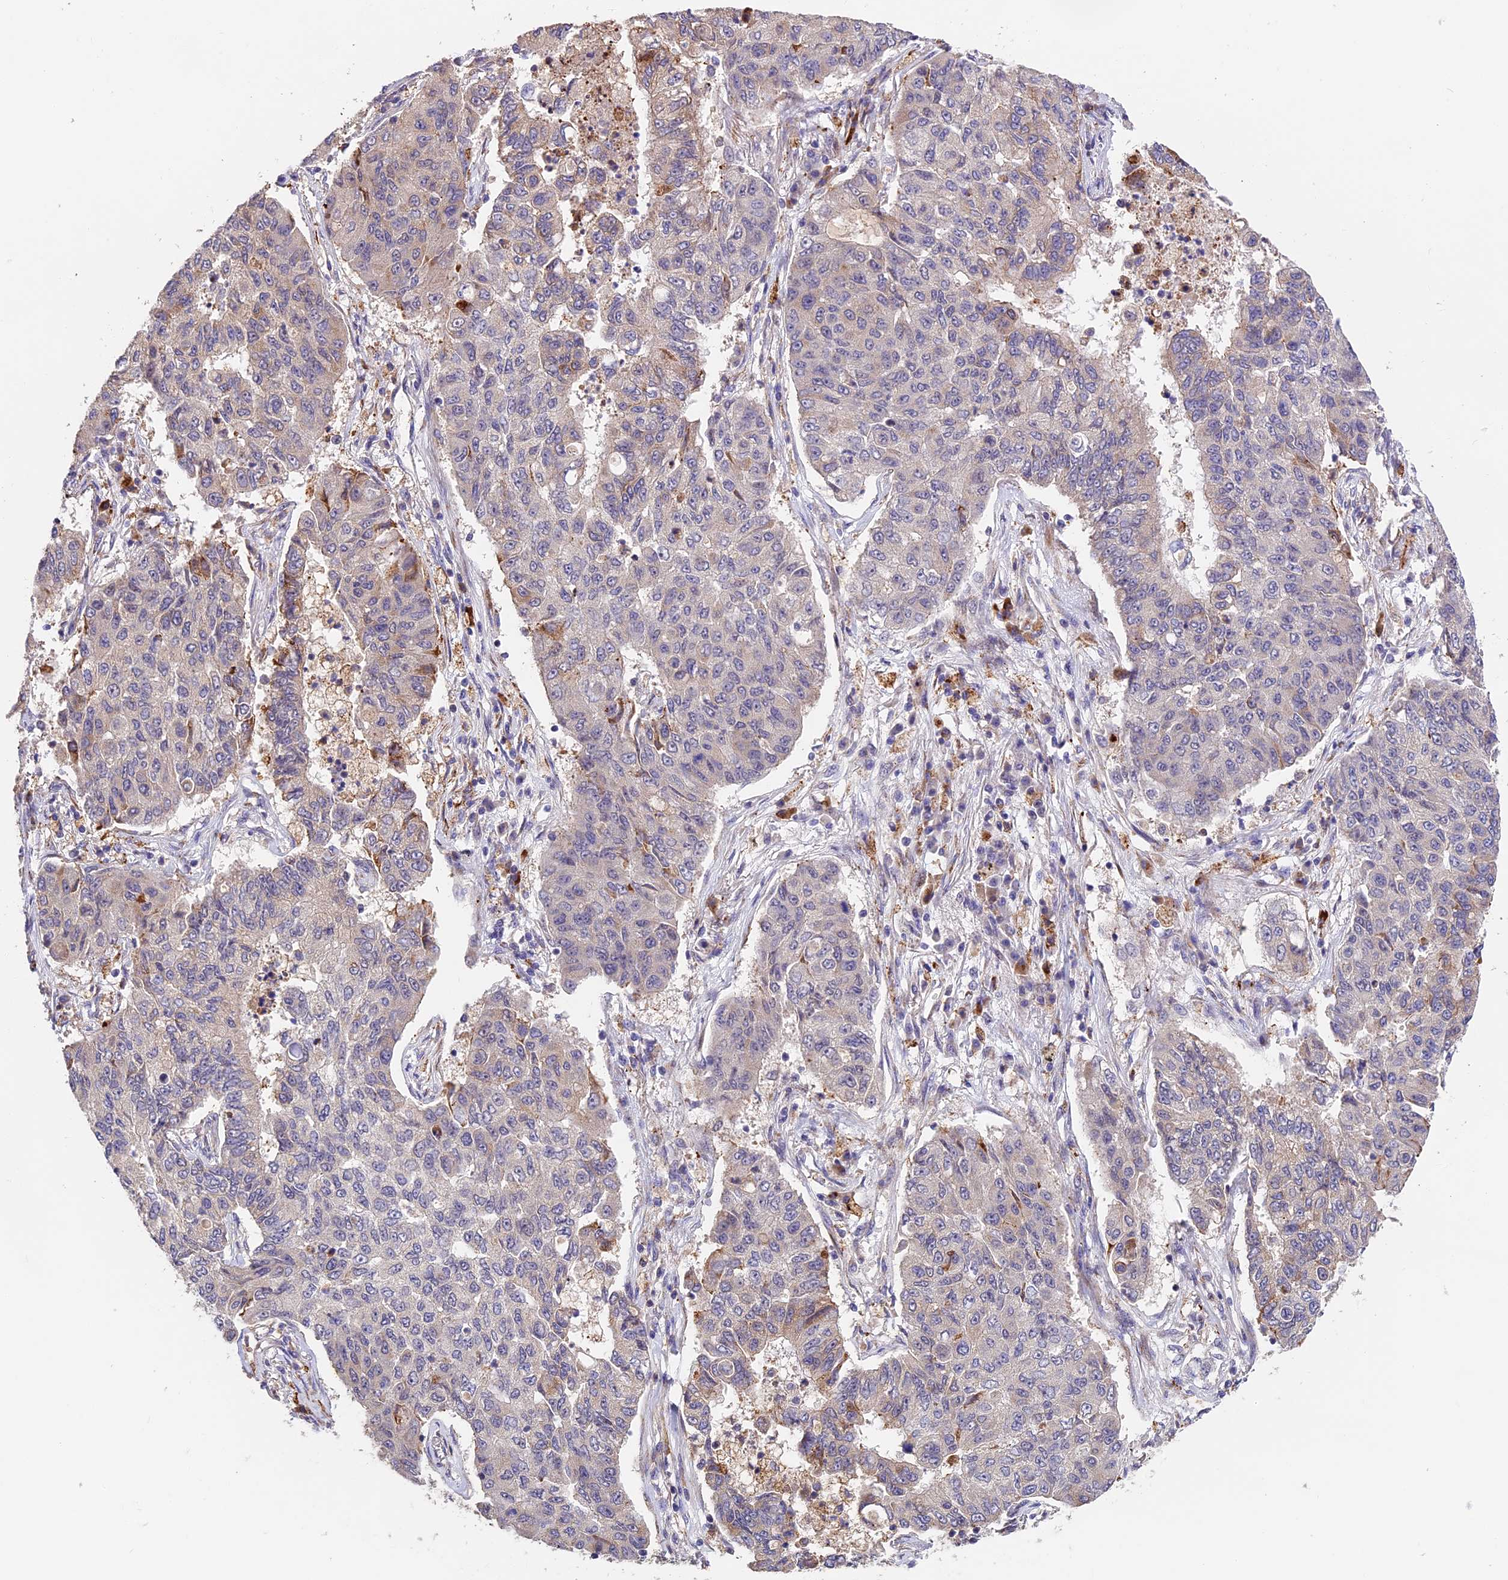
{"staining": {"intensity": "negative", "quantity": "none", "location": "none"}, "tissue": "lung cancer", "cell_type": "Tumor cells", "image_type": "cancer", "snomed": [{"axis": "morphology", "description": "Squamous cell carcinoma, NOS"}, {"axis": "topography", "description": "Lung"}], "caption": "Immunohistochemical staining of squamous cell carcinoma (lung) reveals no significant positivity in tumor cells. The staining was performed using DAB (3,3'-diaminobenzidine) to visualize the protein expression in brown, while the nuclei were stained in blue with hematoxylin (Magnification: 20x).", "gene": "FBXO45", "patient": {"sex": "male", "age": 74}}